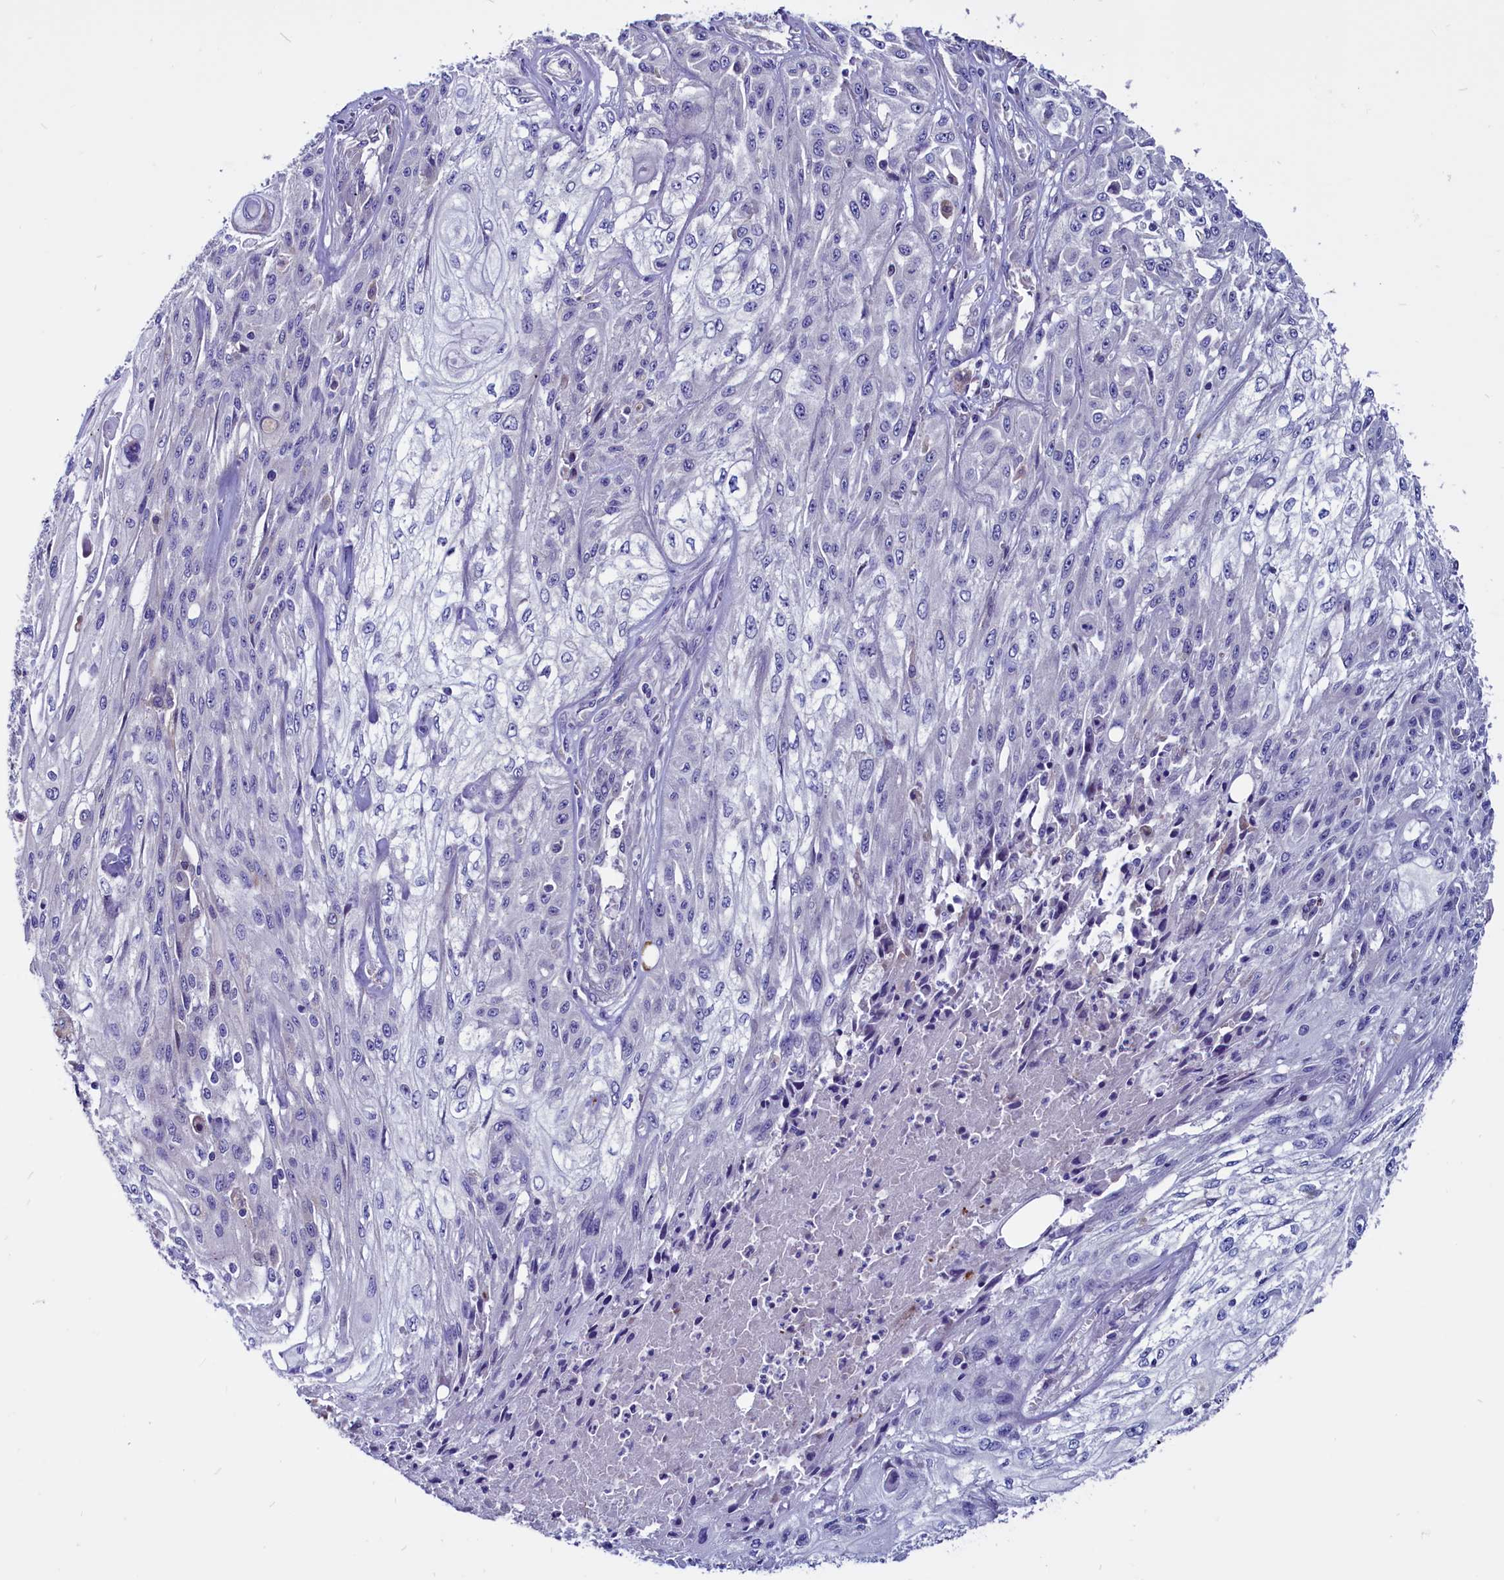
{"staining": {"intensity": "negative", "quantity": "none", "location": "none"}, "tissue": "skin cancer", "cell_type": "Tumor cells", "image_type": "cancer", "snomed": [{"axis": "morphology", "description": "Squamous cell carcinoma, NOS"}, {"axis": "morphology", "description": "Squamous cell carcinoma, metastatic, NOS"}, {"axis": "topography", "description": "Skin"}, {"axis": "topography", "description": "Lymph node"}], "caption": "Tumor cells are negative for protein expression in human skin cancer (squamous cell carcinoma).", "gene": "CCBE1", "patient": {"sex": "male", "age": 75}}